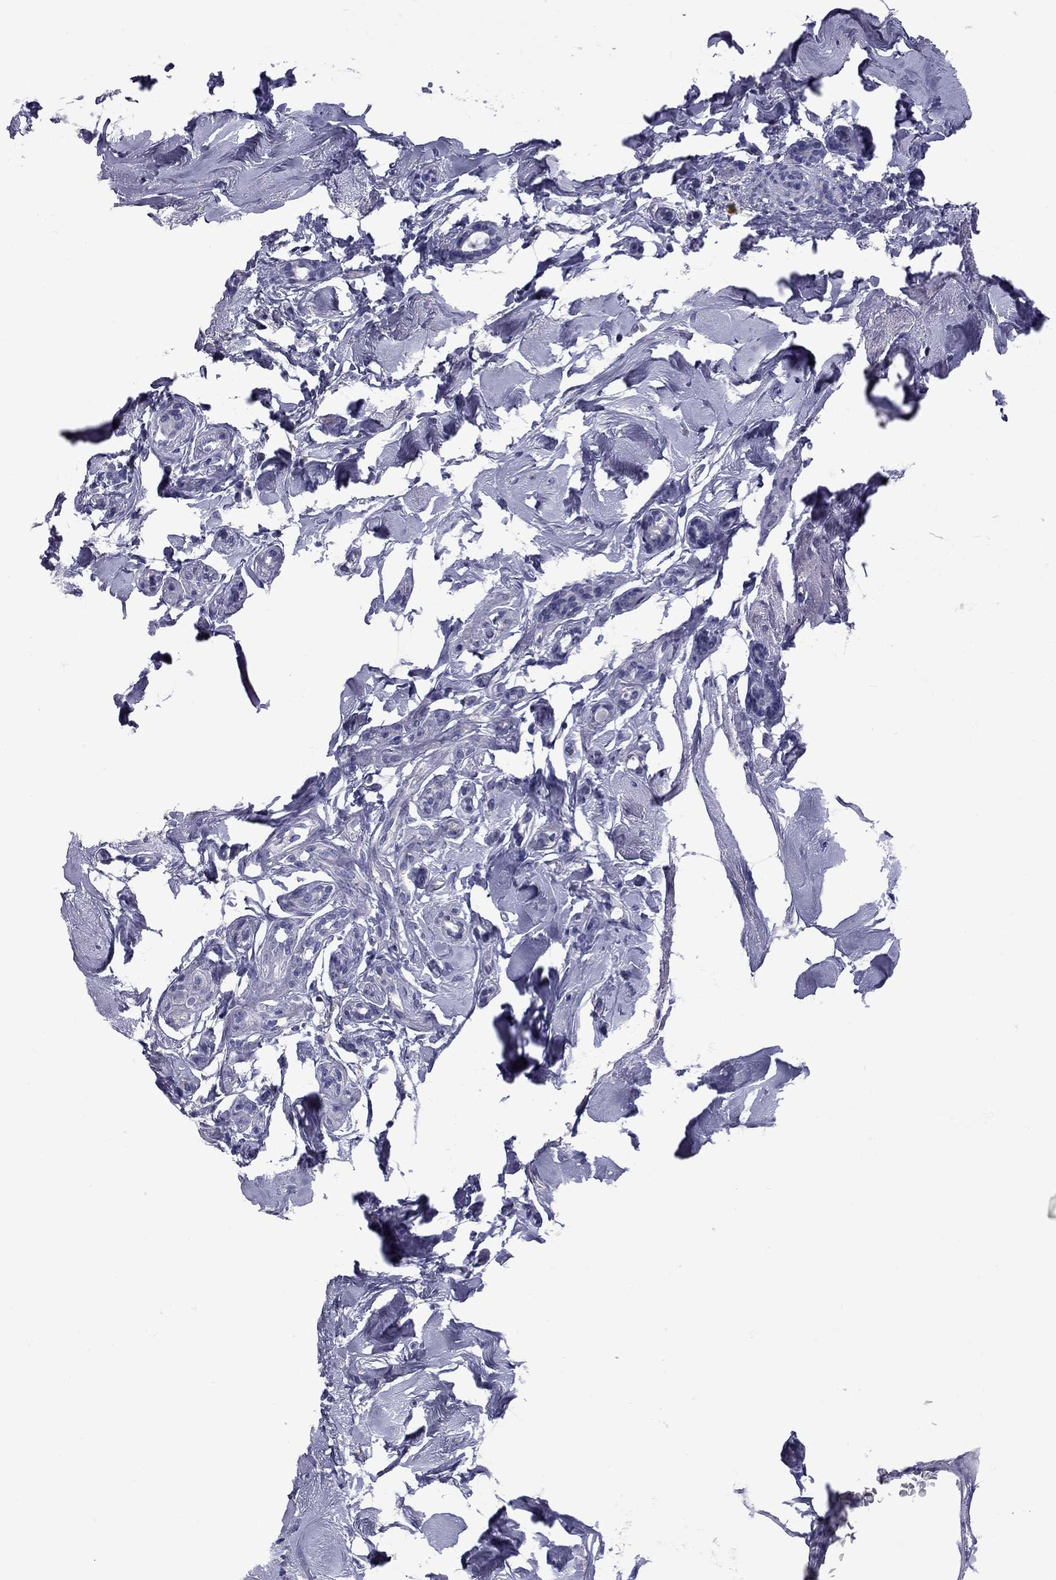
{"staining": {"intensity": "negative", "quantity": "none", "location": "none"}, "tissue": "breast cancer", "cell_type": "Tumor cells", "image_type": "cancer", "snomed": [{"axis": "morphology", "description": "Duct carcinoma"}, {"axis": "topography", "description": "Breast"}], "caption": "This is a image of immunohistochemistry staining of breast cancer, which shows no expression in tumor cells.", "gene": "EPPIN", "patient": {"sex": "female", "age": 83}}